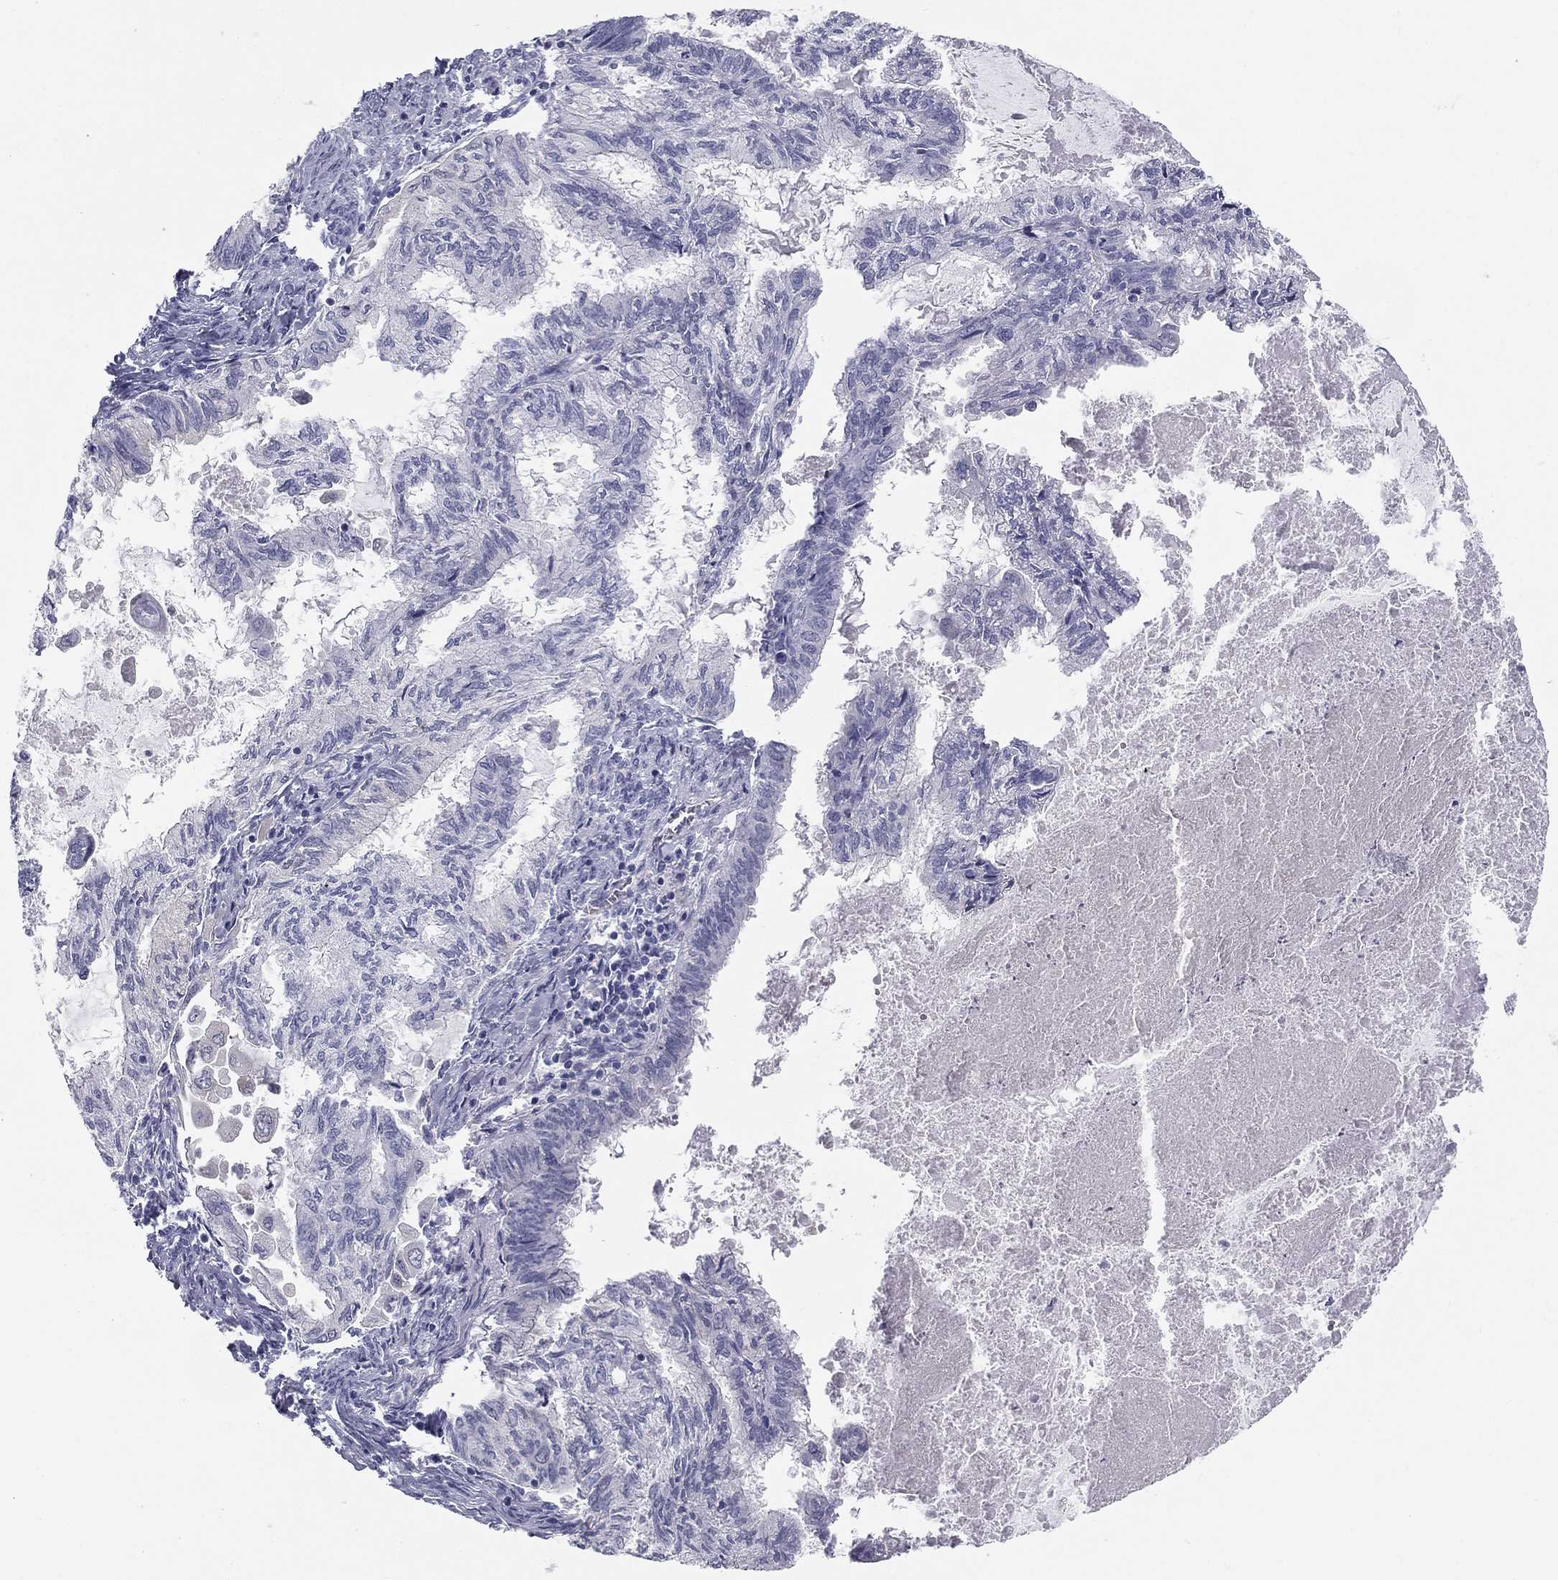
{"staining": {"intensity": "negative", "quantity": "none", "location": "none"}, "tissue": "endometrial cancer", "cell_type": "Tumor cells", "image_type": "cancer", "snomed": [{"axis": "morphology", "description": "Adenocarcinoma, NOS"}, {"axis": "topography", "description": "Endometrium"}], "caption": "Image shows no significant protein staining in tumor cells of adenocarcinoma (endometrial).", "gene": "SULT2B1", "patient": {"sex": "female", "age": 86}}